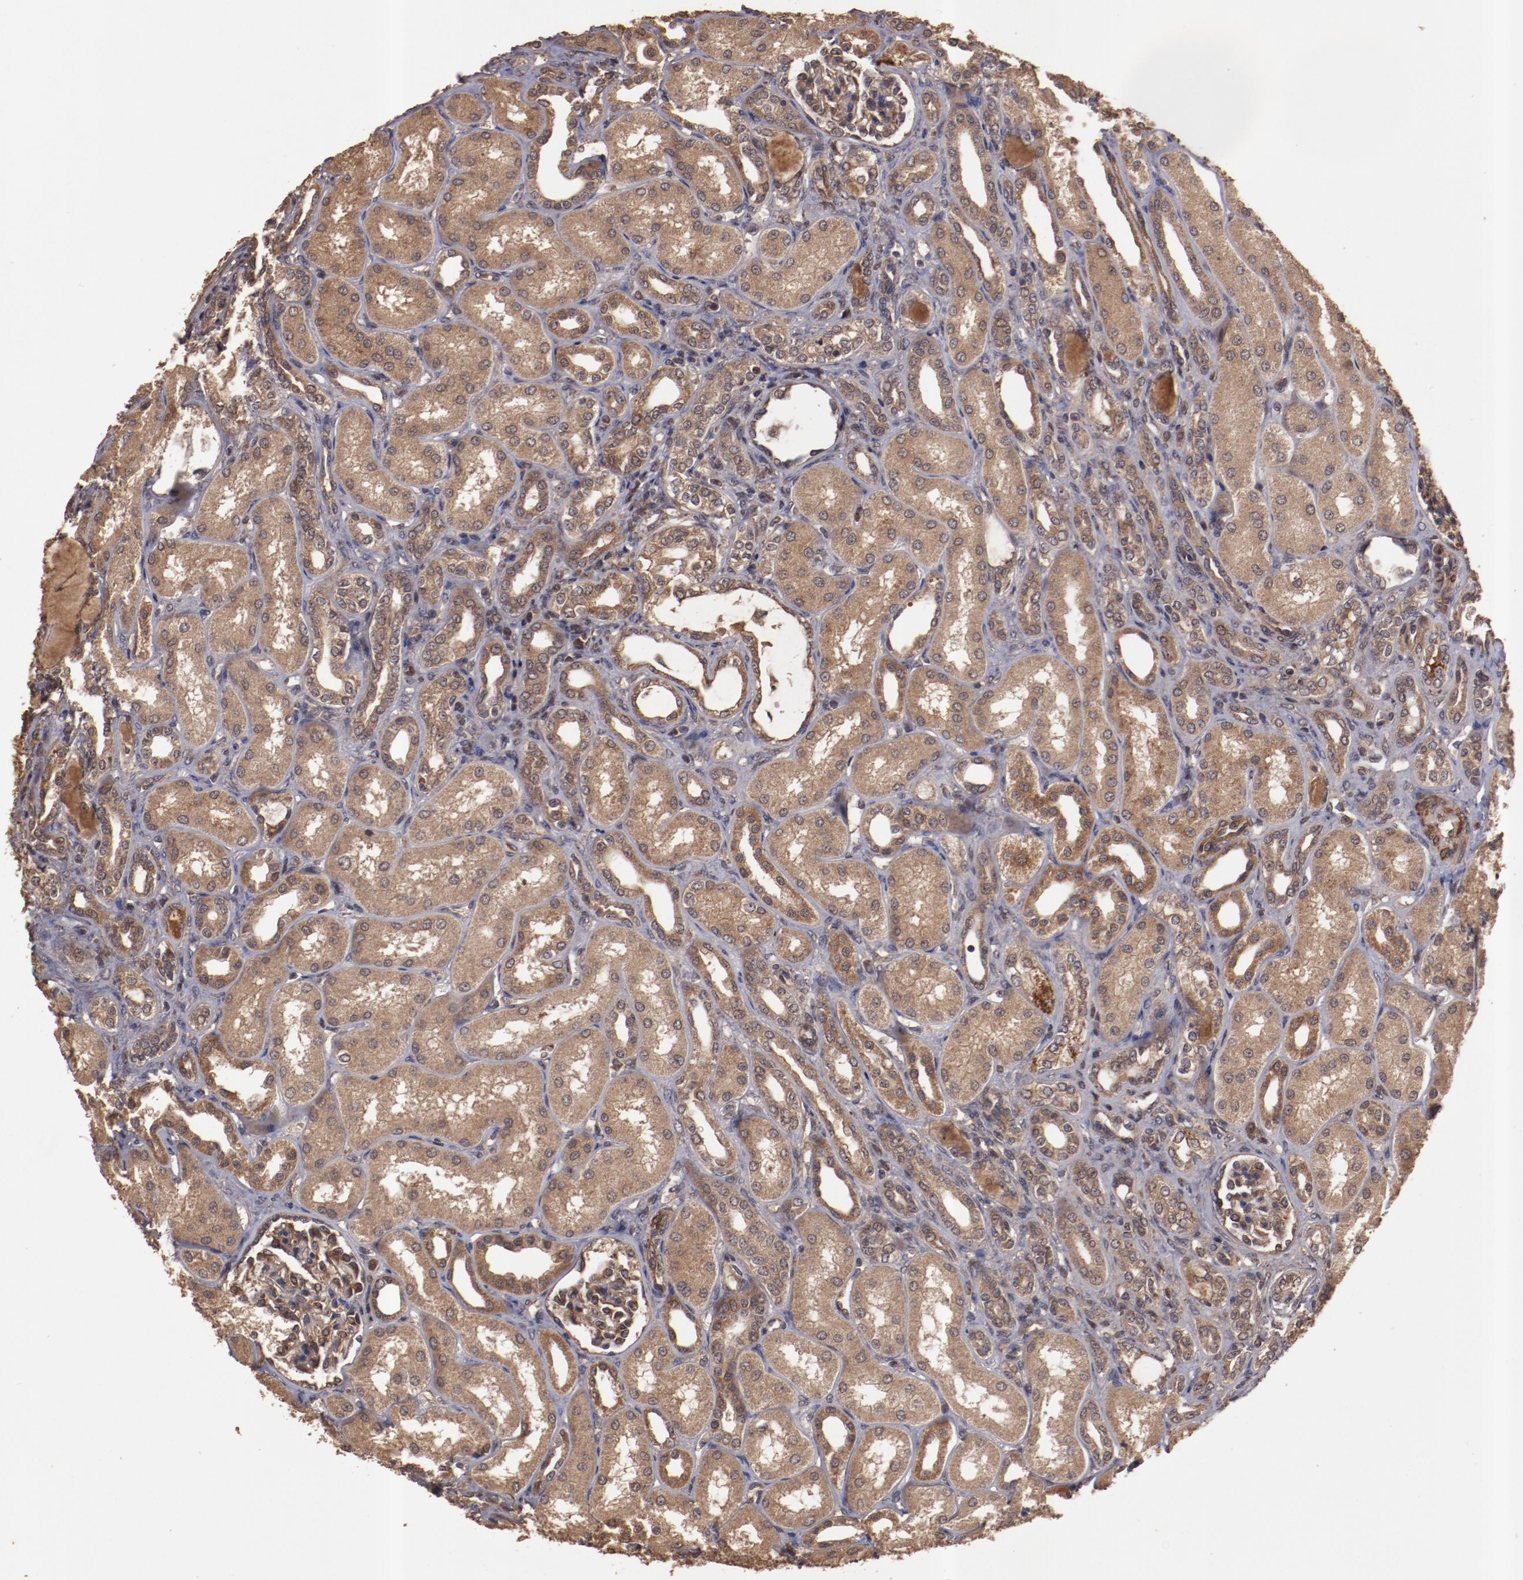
{"staining": {"intensity": "moderate", "quantity": ">75%", "location": "cytoplasmic/membranous"}, "tissue": "kidney", "cell_type": "Cells in glomeruli", "image_type": "normal", "snomed": [{"axis": "morphology", "description": "Normal tissue, NOS"}, {"axis": "topography", "description": "Kidney"}], "caption": "This histopathology image shows immunohistochemistry staining of benign human kidney, with medium moderate cytoplasmic/membranous expression in about >75% of cells in glomeruli.", "gene": "TXNDC16", "patient": {"sex": "male", "age": 7}}